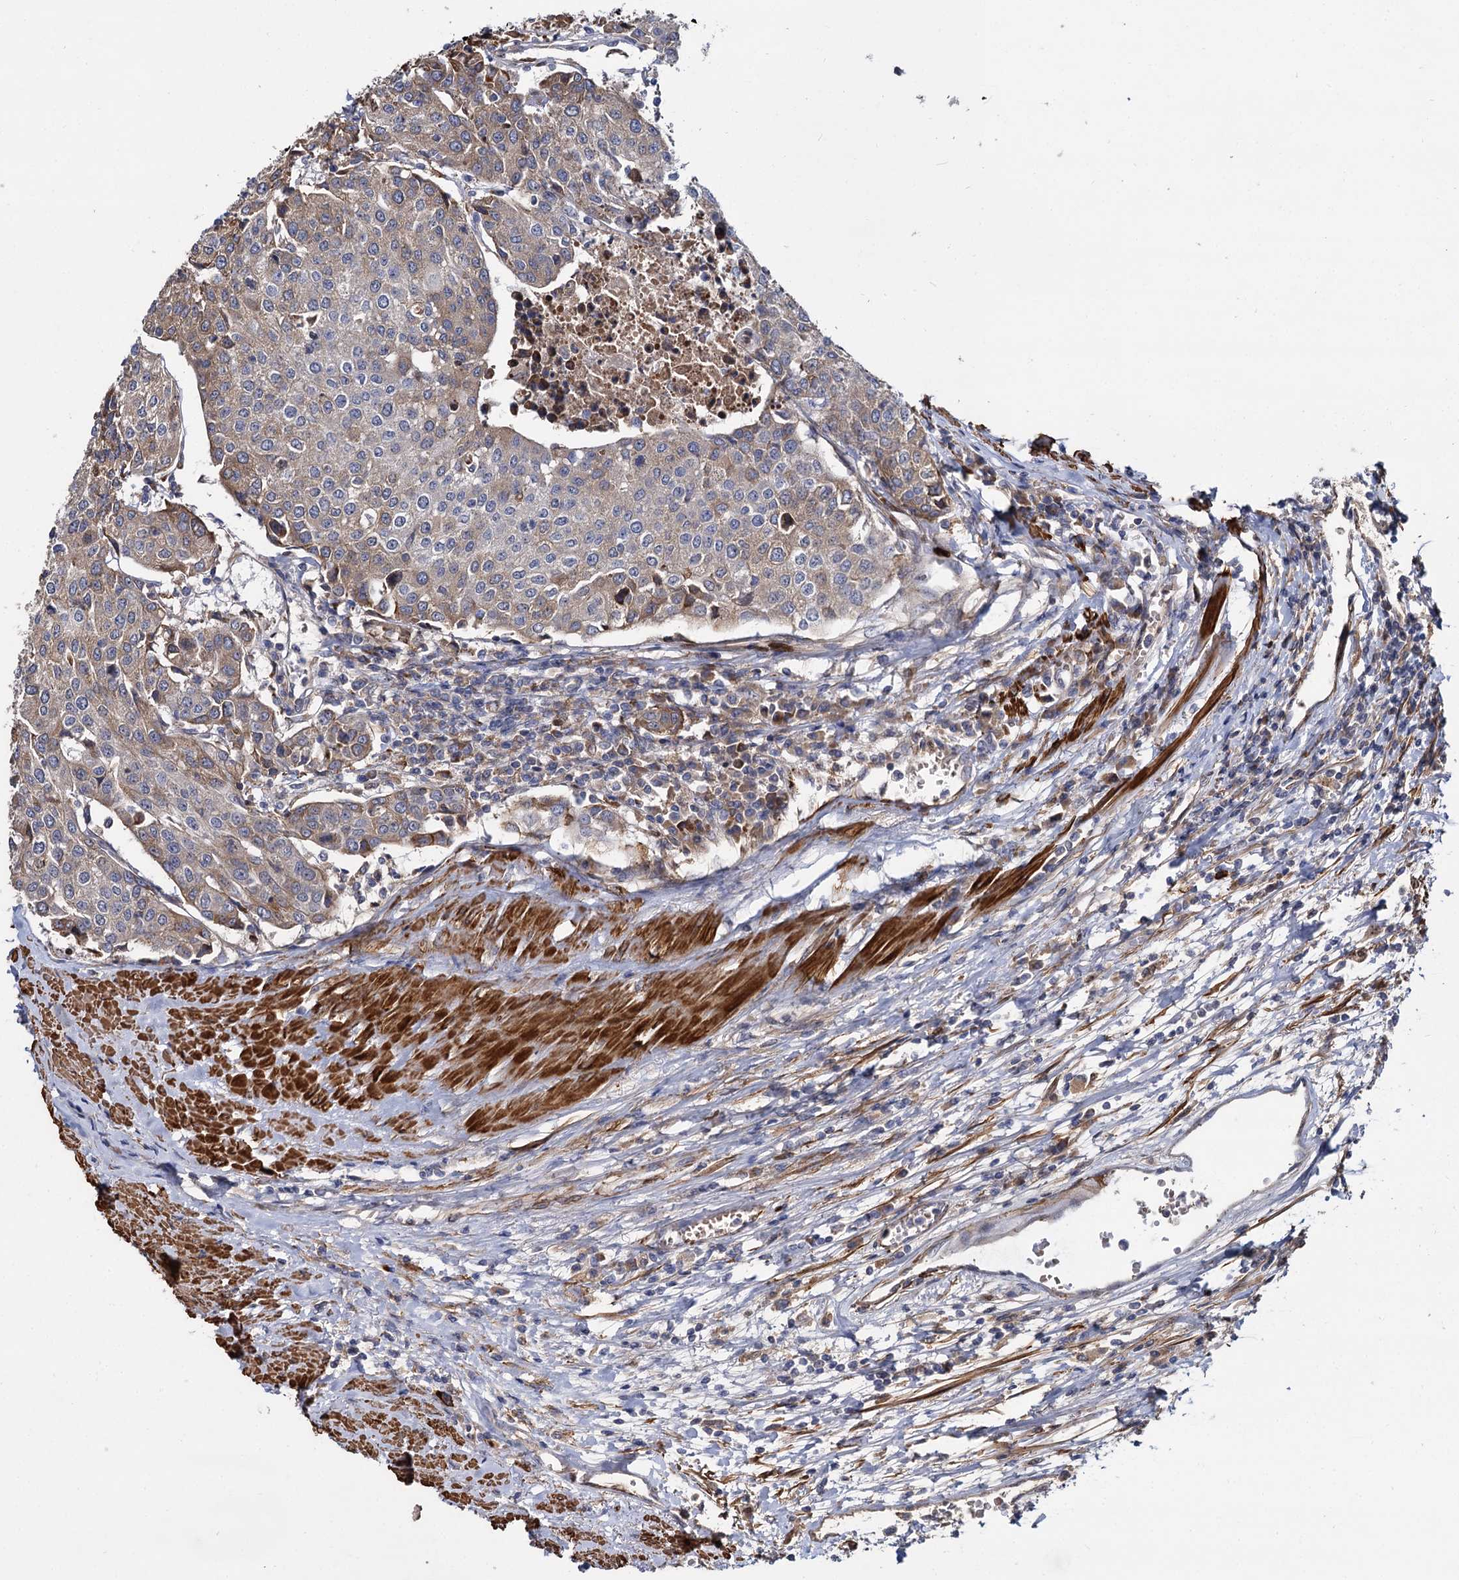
{"staining": {"intensity": "weak", "quantity": "25%-75%", "location": "cytoplasmic/membranous"}, "tissue": "urothelial cancer", "cell_type": "Tumor cells", "image_type": "cancer", "snomed": [{"axis": "morphology", "description": "Urothelial carcinoma, High grade"}, {"axis": "topography", "description": "Urinary bladder"}], "caption": "Urothelial cancer tissue exhibits weak cytoplasmic/membranous expression in approximately 25%-75% of tumor cells, visualized by immunohistochemistry.", "gene": "ISM2", "patient": {"sex": "female", "age": 85}}